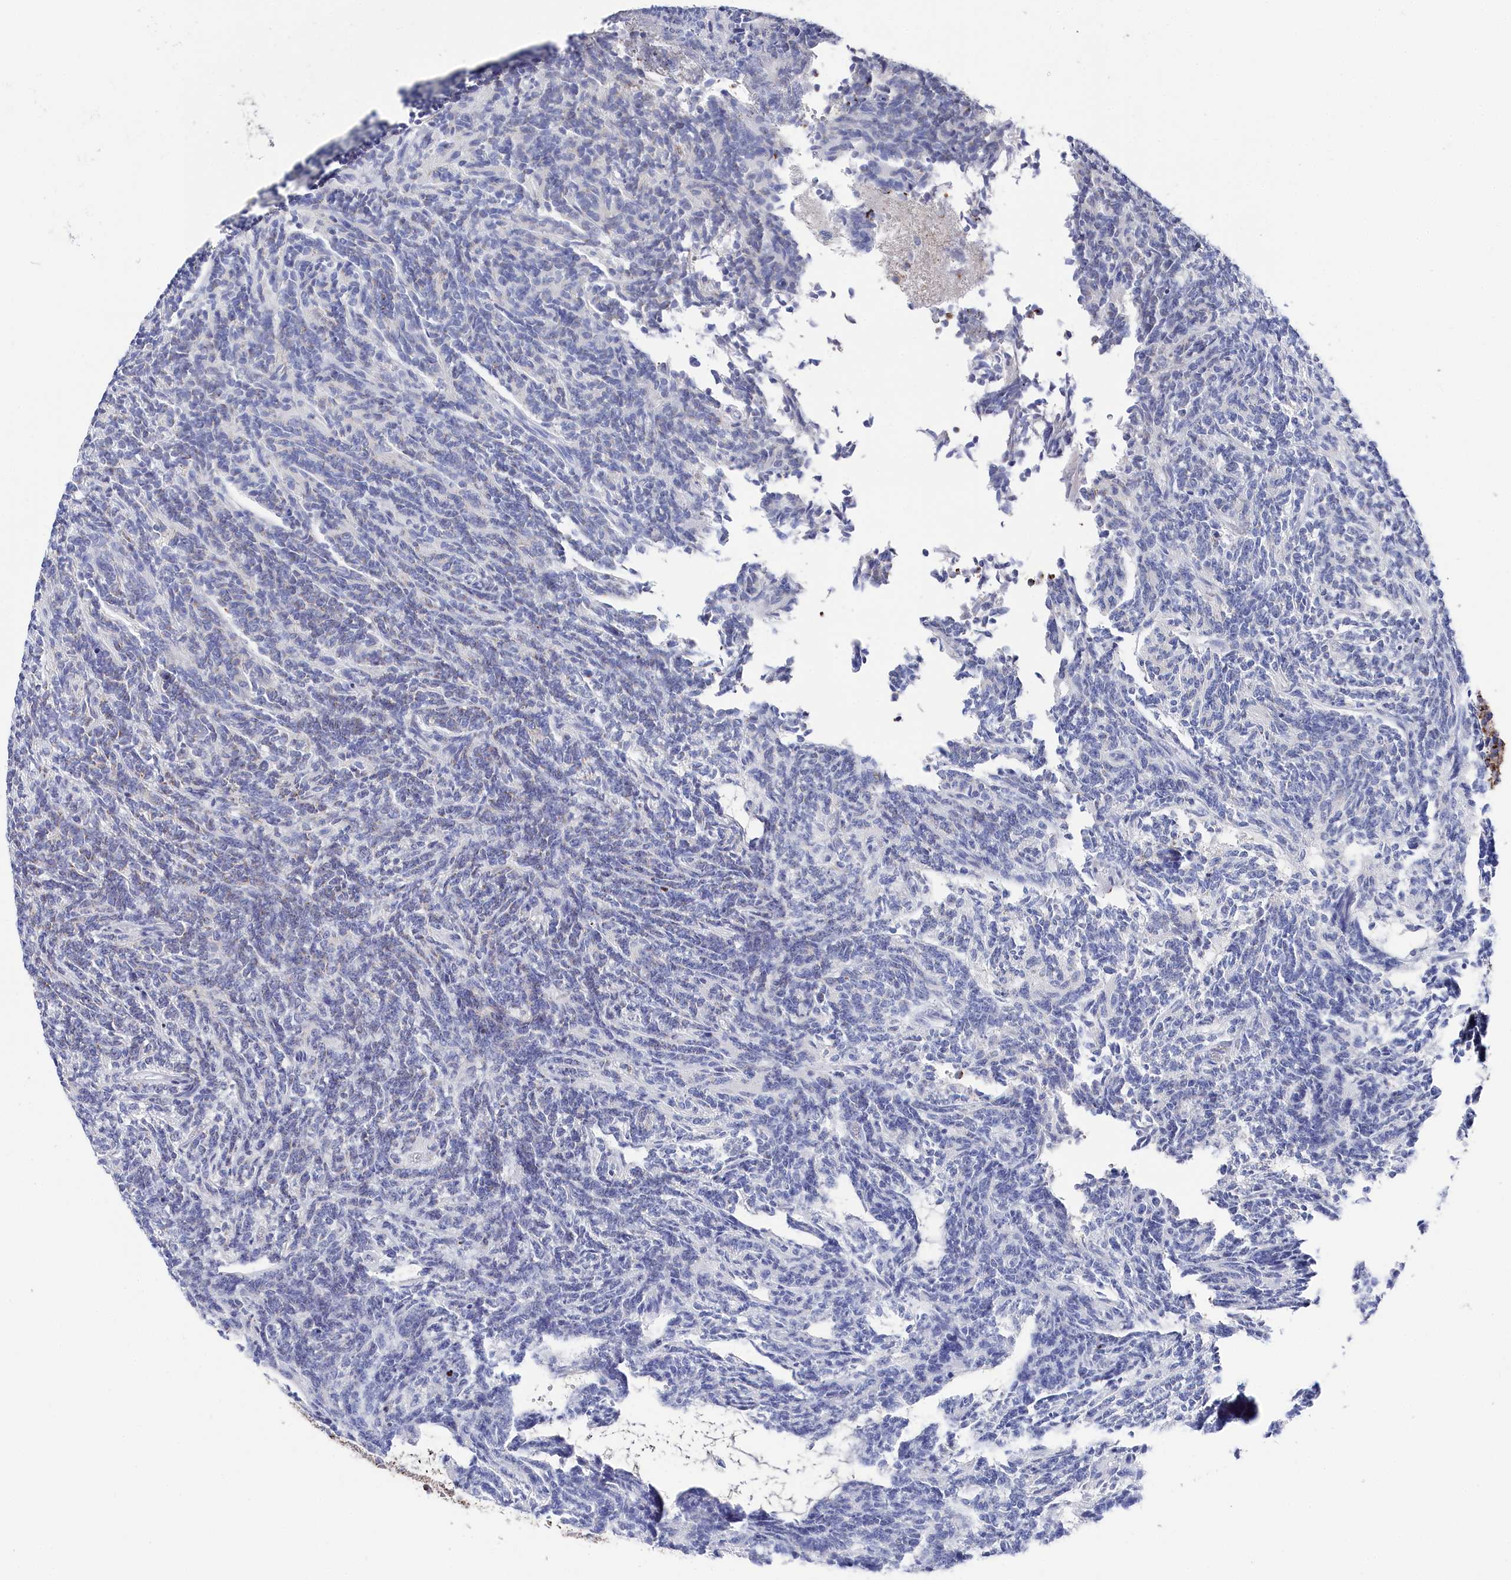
{"staining": {"intensity": "negative", "quantity": "none", "location": "none"}, "tissue": "glioma", "cell_type": "Tumor cells", "image_type": "cancer", "snomed": [{"axis": "morphology", "description": "Glioma, malignant, Low grade"}, {"axis": "topography", "description": "Brain"}], "caption": "The immunohistochemistry micrograph has no significant staining in tumor cells of glioma tissue.", "gene": "GLS2", "patient": {"sex": "female", "age": 1}}